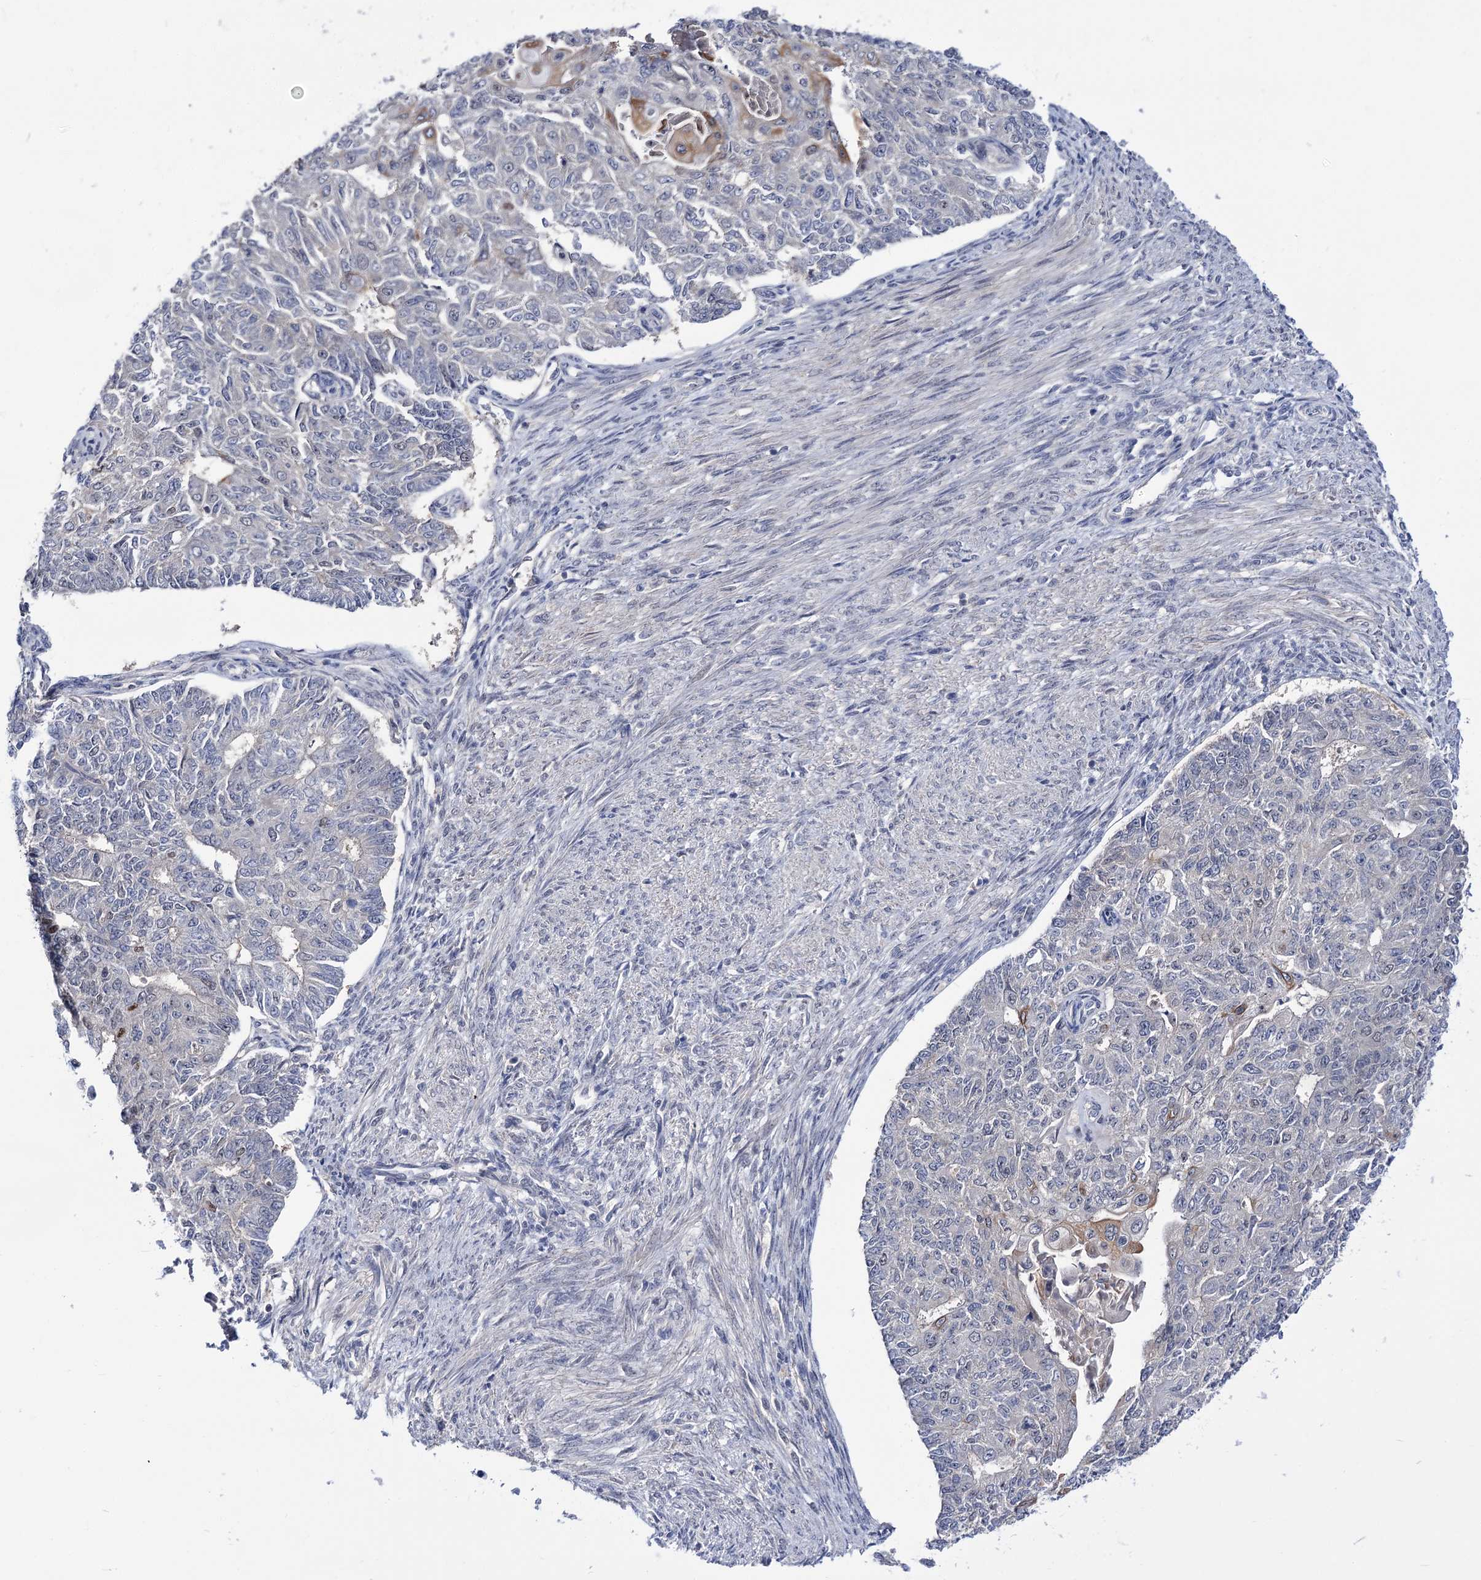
{"staining": {"intensity": "negative", "quantity": "none", "location": "none"}, "tissue": "endometrial cancer", "cell_type": "Tumor cells", "image_type": "cancer", "snomed": [{"axis": "morphology", "description": "Adenocarcinoma, NOS"}, {"axis": "topography", "description": "Endometrium"}], "caption": "Tumor cells are negative for protein expression in human adenocarcinoma (endometrial).", "gene": "NEK10", "patient": {"sex": "female", "age": 32}}